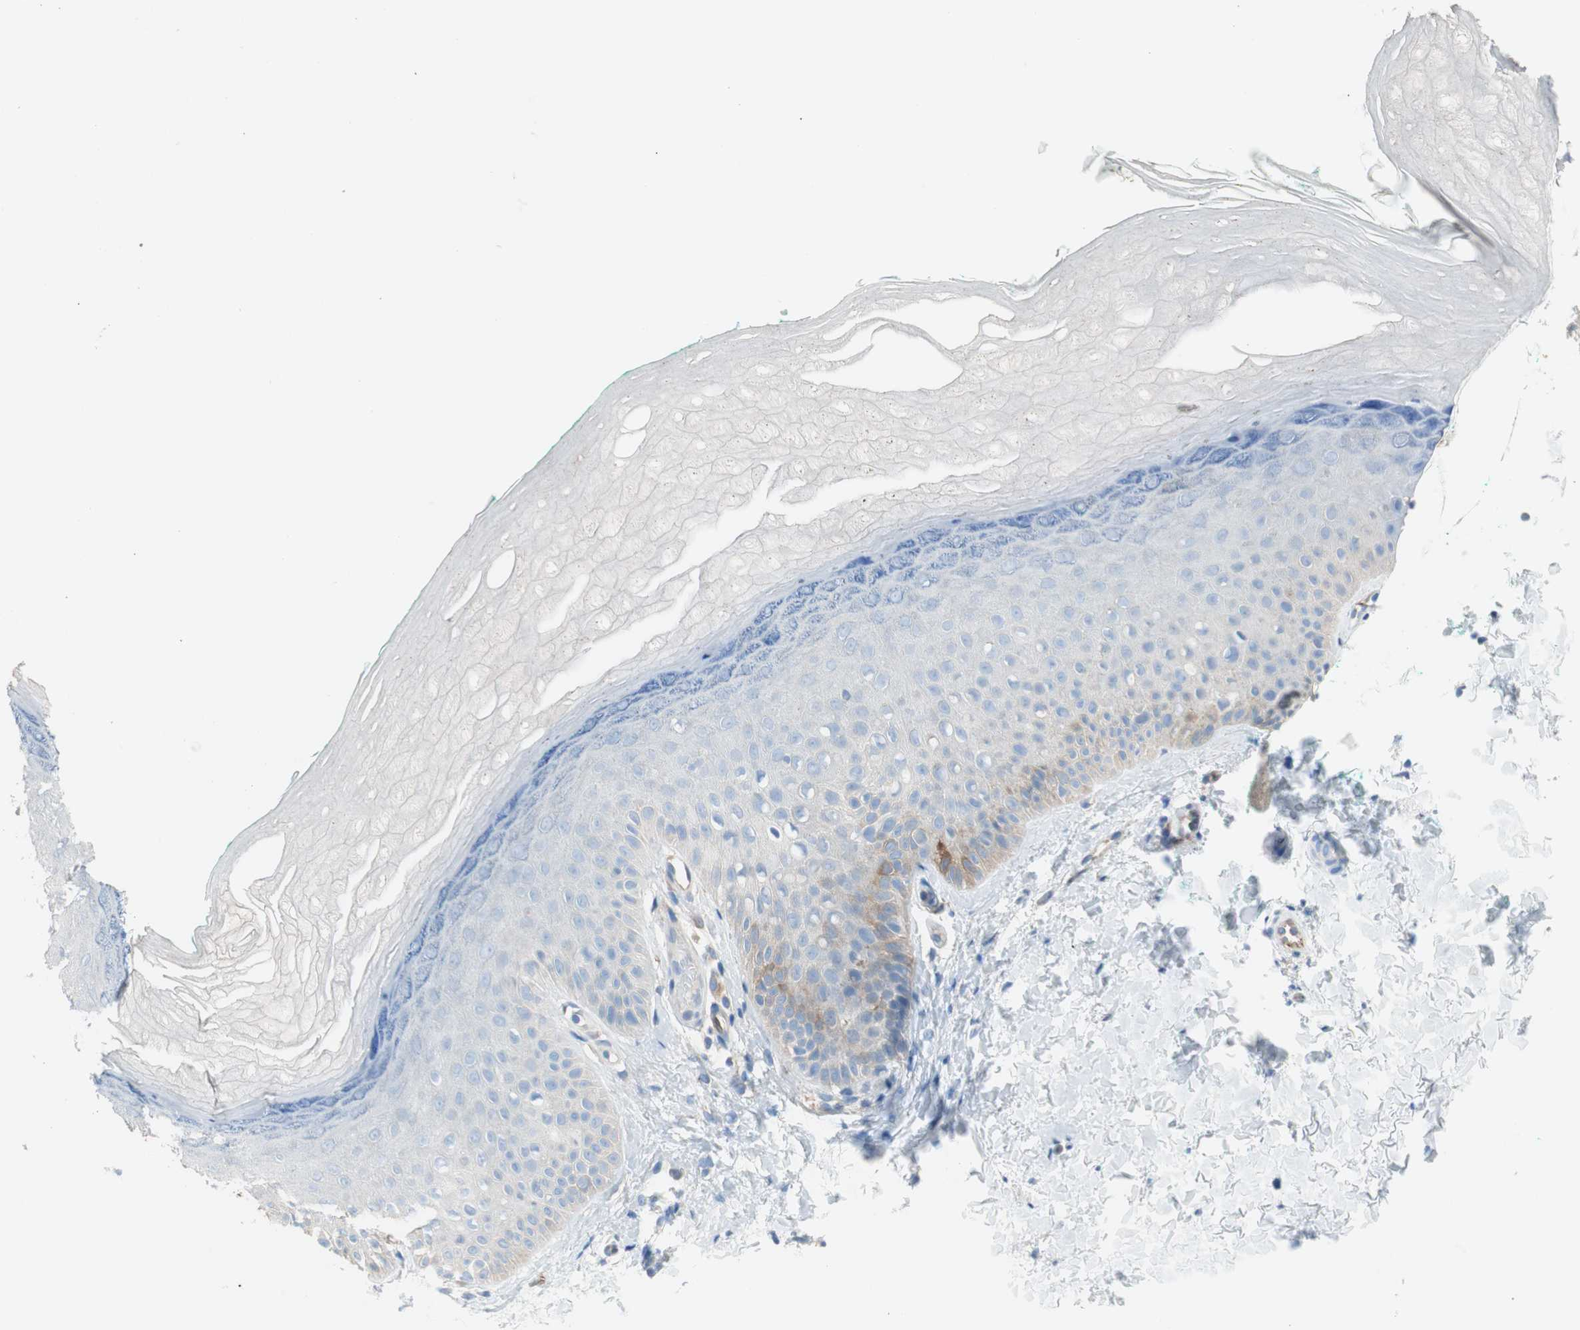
{"staining": {"intensity": "negative", "quantity": "none", "location": "none"}, "tissue": "skin", "cell_type": "Fibroblasts", "image_type": "normal", "snomed": [{"axis": "morphology", "description": "Normal tissue, NOS"}, {"axis": "topography", "description": "Skin"}], "caption": "Skin was stained to show a protein in brown. There is no significant staining in fibroblasts. Brightfield microscopy of immunohistochemistry stained with DAB (3,3'-diaminobenzidine) (brown) and hematoxylin (blue), captured at high magnification.", "gene": "GLUL", "patient": {"sex": "male", "age": 26}}